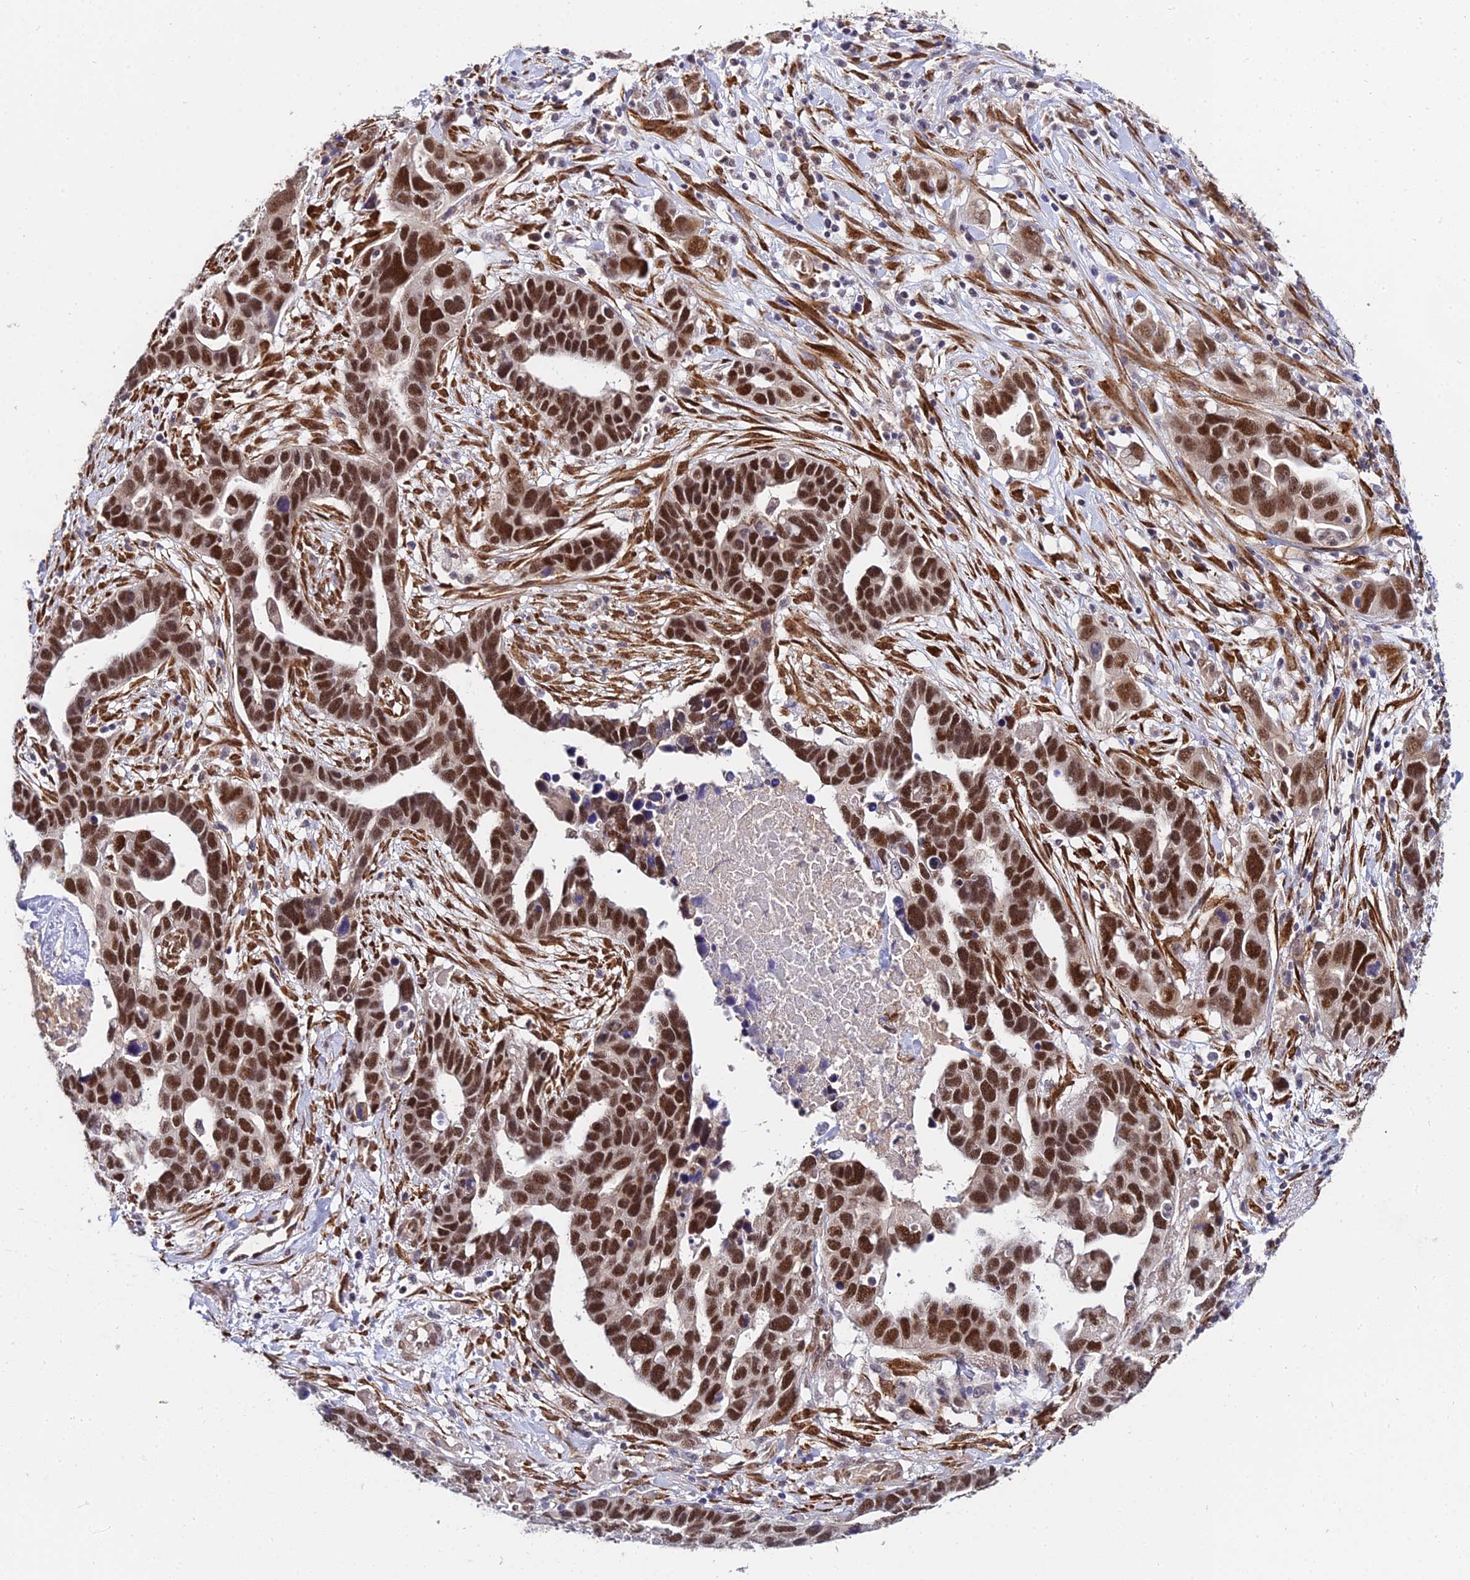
{"staining": {"intensity": "strong", "quantity": ">75%", "location": "nuclear"}, "tissue": "ovarian cancer", "cell_type": "Tumor cells", "image_type": "cancer", "snomed": [{"axis": "morphology", "description": "Cystadenocarcinoma, serous, NOS"}, {"axis": "topography", "description": "Ovary"}], "caption": "Ovarian serous cystadenocarcinoma stained with DAB immunohistochemistry (IHC) demonstrates high levels of strong nuclear positivity in approximately >75% of tumor cells. (IHC, brightfield microscopy, high magnification).", "gene": "BCL9", "patient": {"sex": "female", "age": 54}}